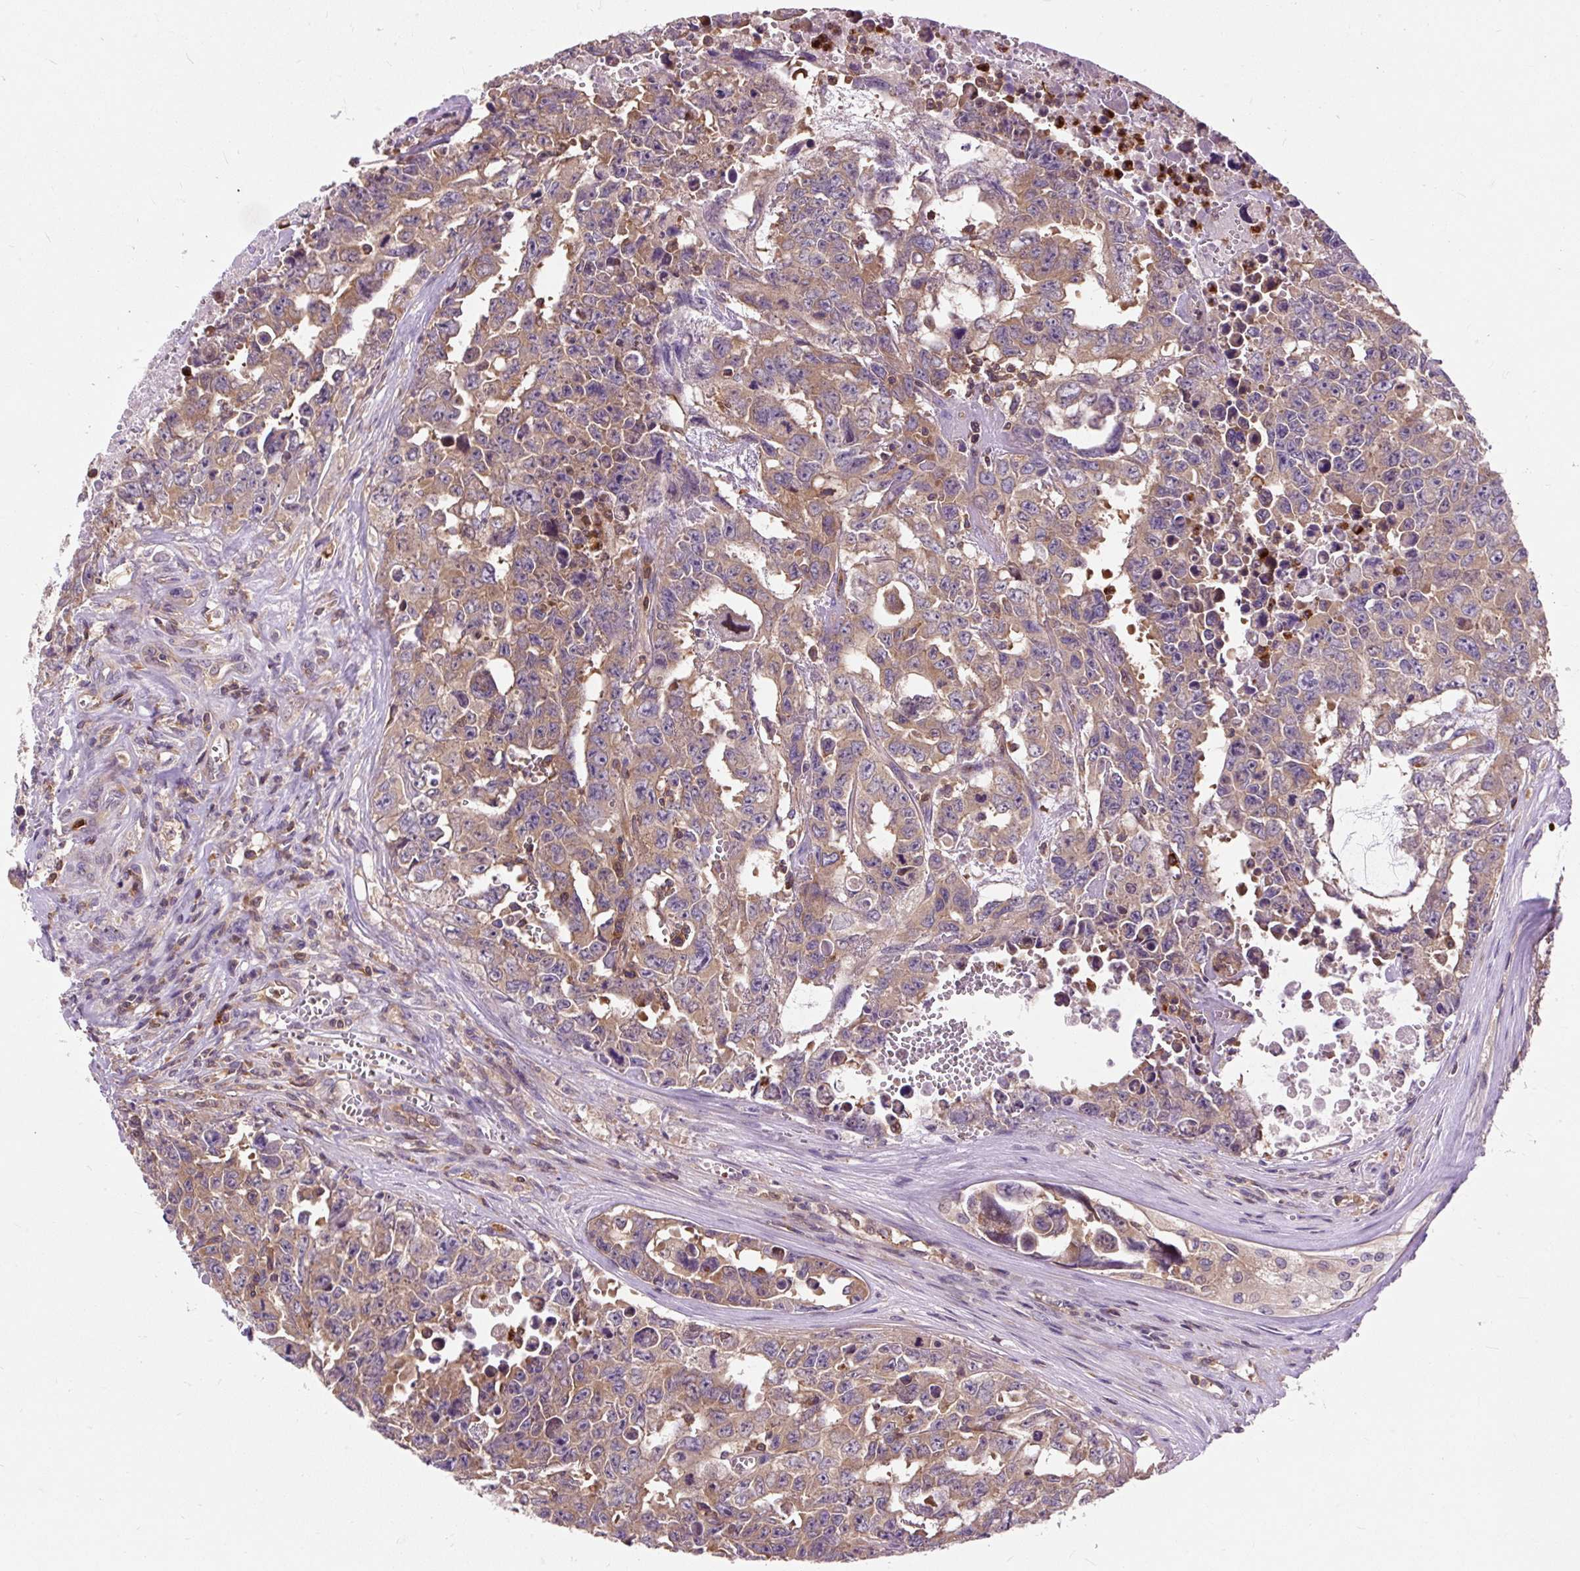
{"staining": {"intensity": "moderate", "quantity": ">75%", "location": "cytoplasmic/membranous"}, "tissue": "testis cancer", "cell_type": "Tumor cells", "image_type": "cancer", "snomed": [{"axis": "morphology", "description": "Carcinoma, Embryonal, NOS"}, {"axis": "topography", "description": "Testis"}], "caption": "High-magnification brightfield microscopy of testis cancer (embryonal carcinoma) stained with DAB (brown) and counterstained with hematoxylin (blue). tumor cells exhibit moderate cytoplasmic/membranous staining is seen in approximately>75% of cells. The staining is performed using DAB brown chromogen to label protein expression. The nuclei are counter-stained blue using hematoxylin.", "gene": "CISD3", "patient": {"sex": "male", "age": 24}}